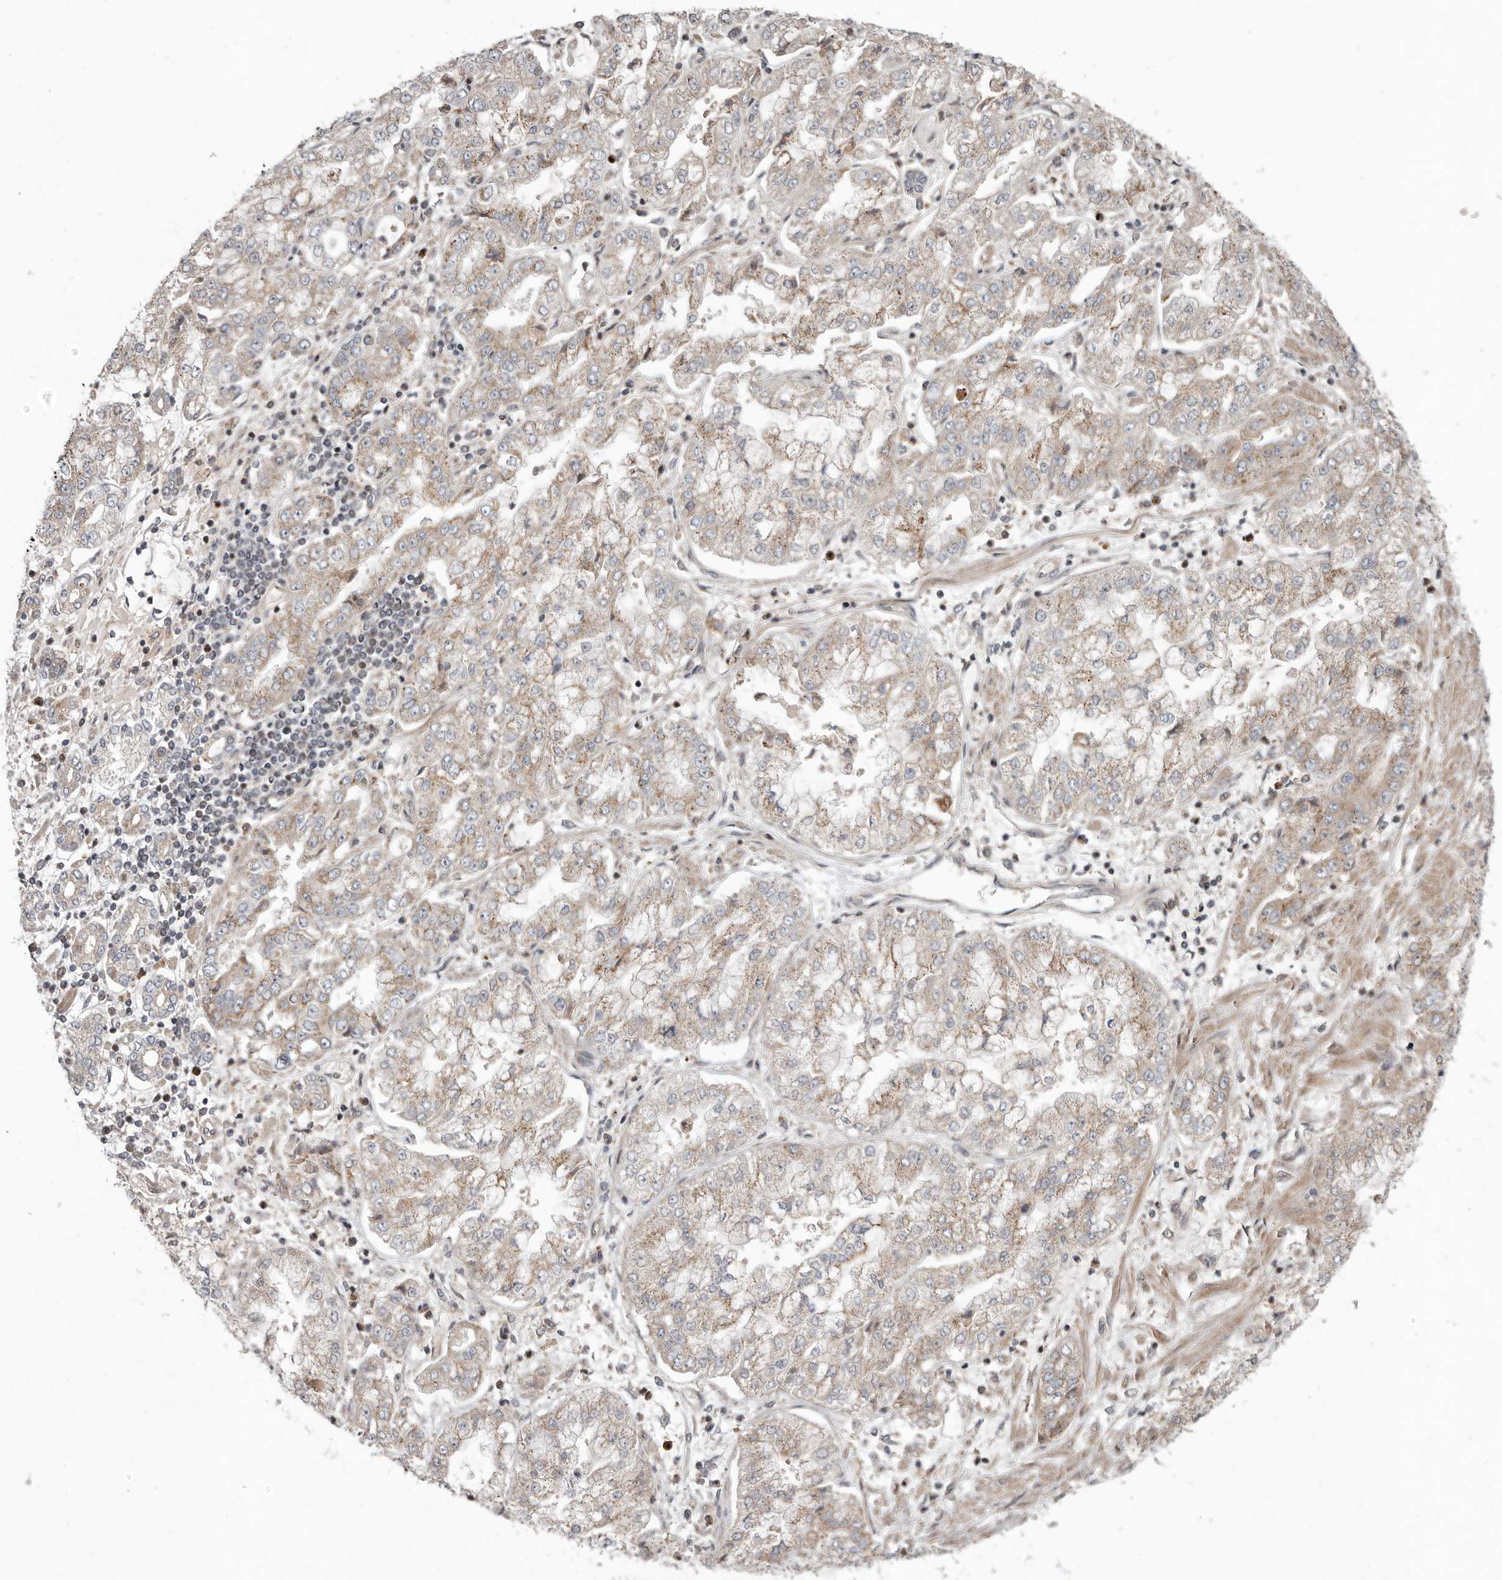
{"staining": {"intensity": "weak", "quantity": ">75%", "location": "cytoplasmic/membranous"}, "tissue": "stomach cancer", "cell_type": "Tumor cells", "image_type": "cancer", "snomed": [{"axis": "morphology", "description": "Adenocarcinoma, NOS"}, {"axis": "topography", "description": "Stomach"}], "caption": "High-power microscopy captured an IHC histopathology image of adenocarcinoma (stomach), revealing weak cytoplasmic/membranous expression in about >75% of tumor cells.", "gene": "RABIF", "patient": {"sex": "male", "age": 76}}